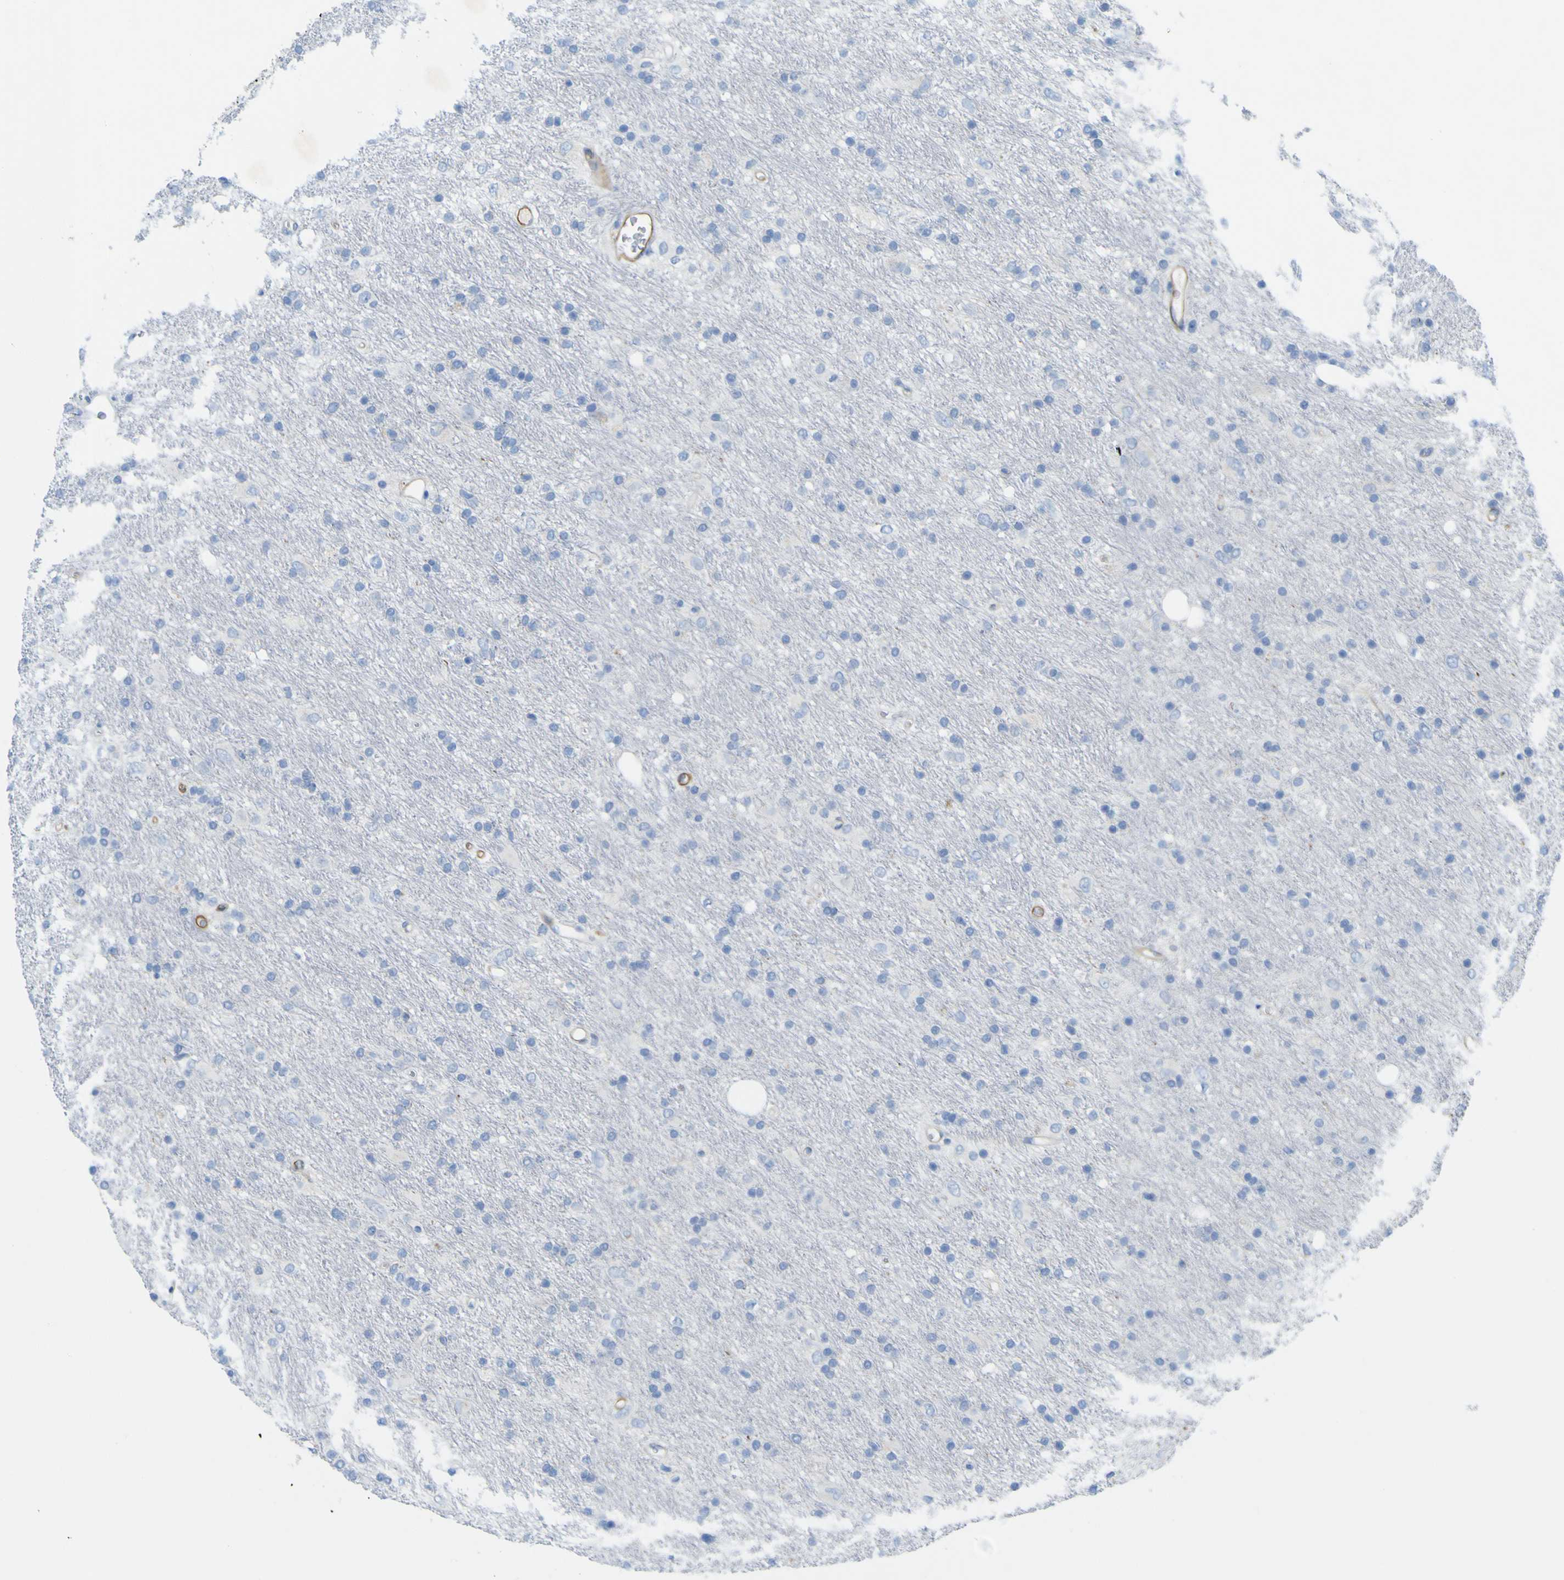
{"staining": {"intensity": "negative", "quantity": "none", "location": "none"}, "tissue": "glioma", "cell_type": "Tumor cells", "image_type": "cancer", "snomed": [{"axis": "morphology", "description": "Glioma, malignant, Low grade"}, {"axis": "topography", "description": "Brain"}], "caption": "Human glioma stained for a protein using immunohistochemistry demonstrates no positivity in tumor cells.", "gene": "CD93", "patient": {"sex": "male", "age": 77}}